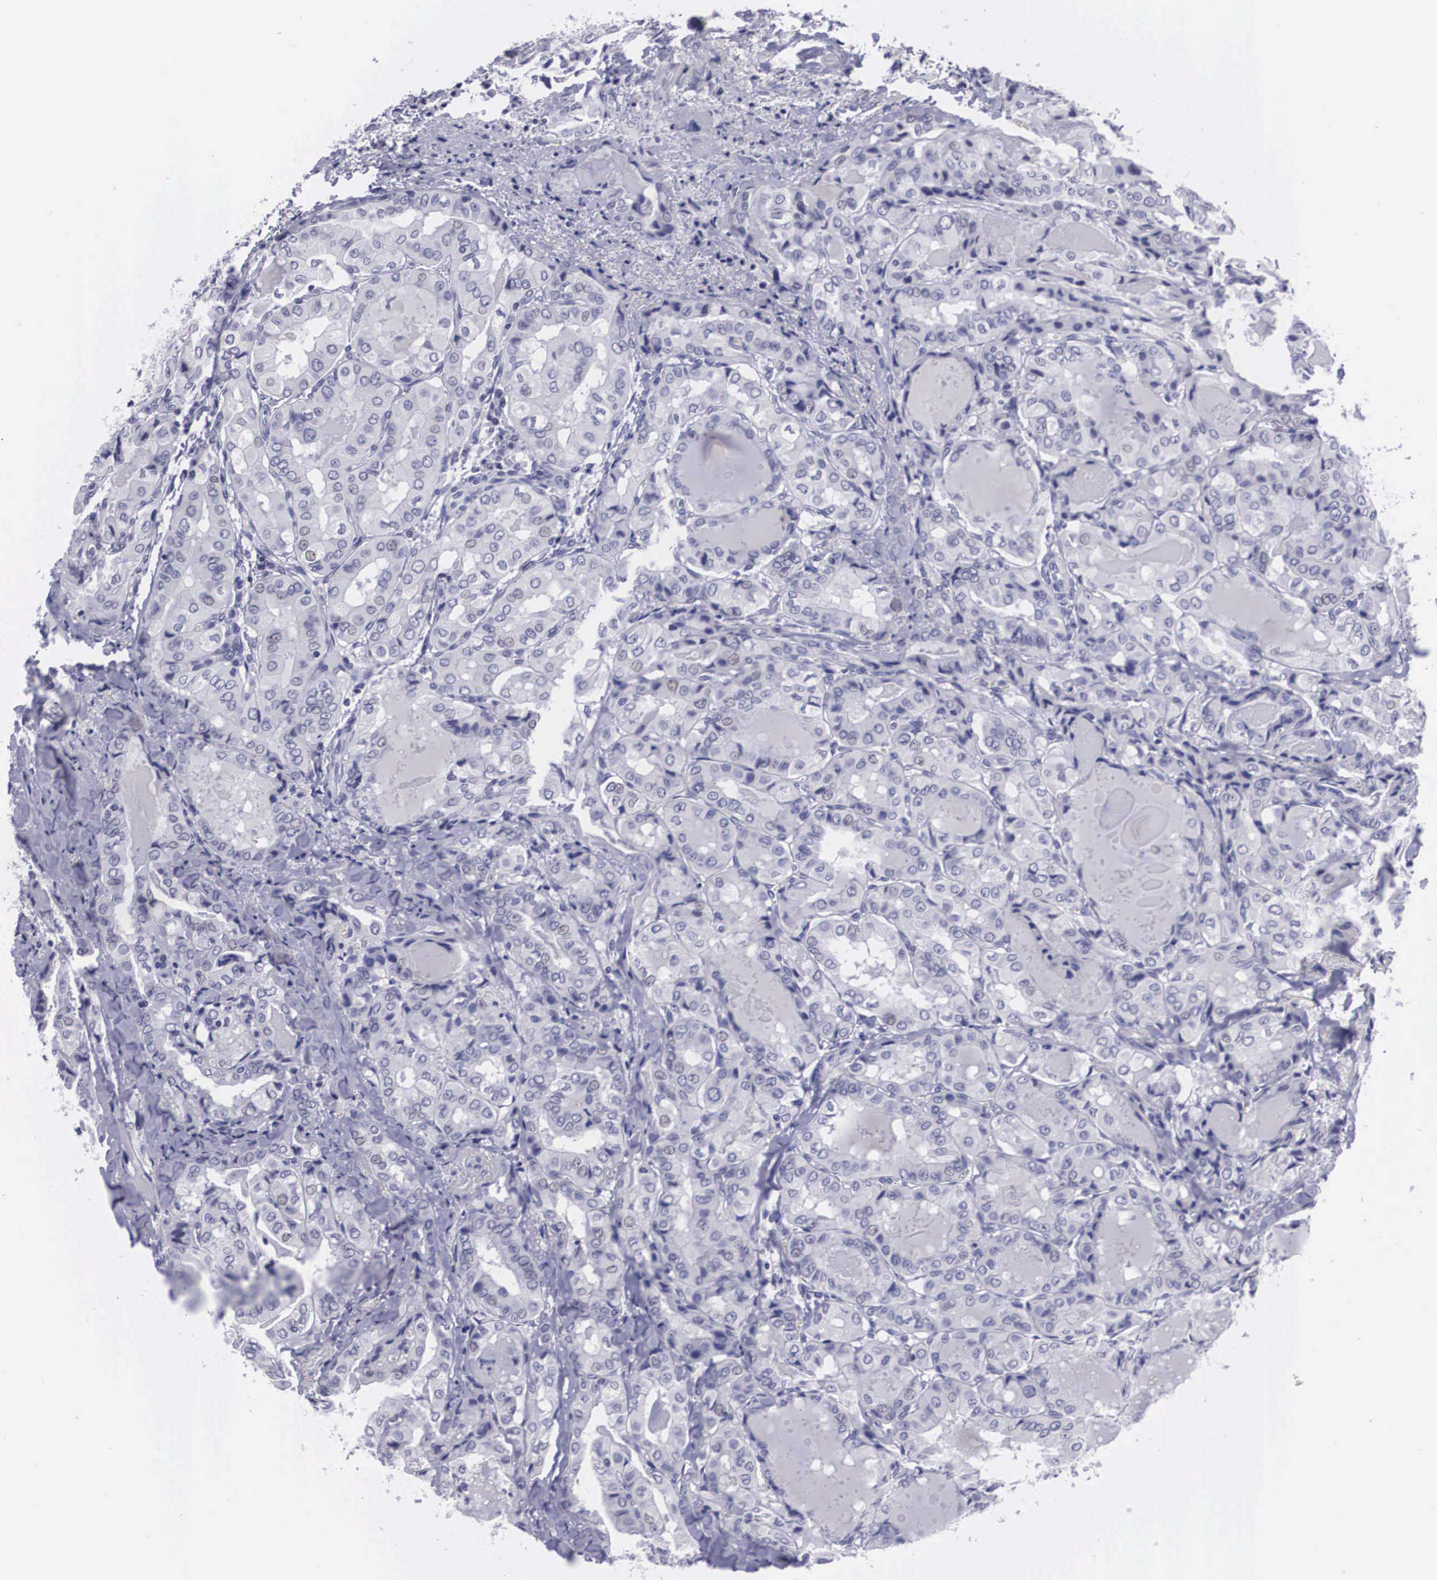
{"staining": {"intensity": "negative", "quantity": "none", "location": "none"}, "tissue": "thyroid cancer", "cell_type": "Tumor cells", "image_type": "cancer", "snomed": [{"axis": "morphology", "description": "Papillary adenocarcinoma, NOS"}, {"axis": "topography", "description": "Thyroid gland"}], "caption": "Tumor cells show no significant positivity in thyroid cancer (papillary adenocarcinoma). (DAB (3,3'-diaminobenzidine) IHC visualized using brightfield microscopy, high magnification).", "gene": "C22orf31", "patient": {"sex": "female", "age": 71}}